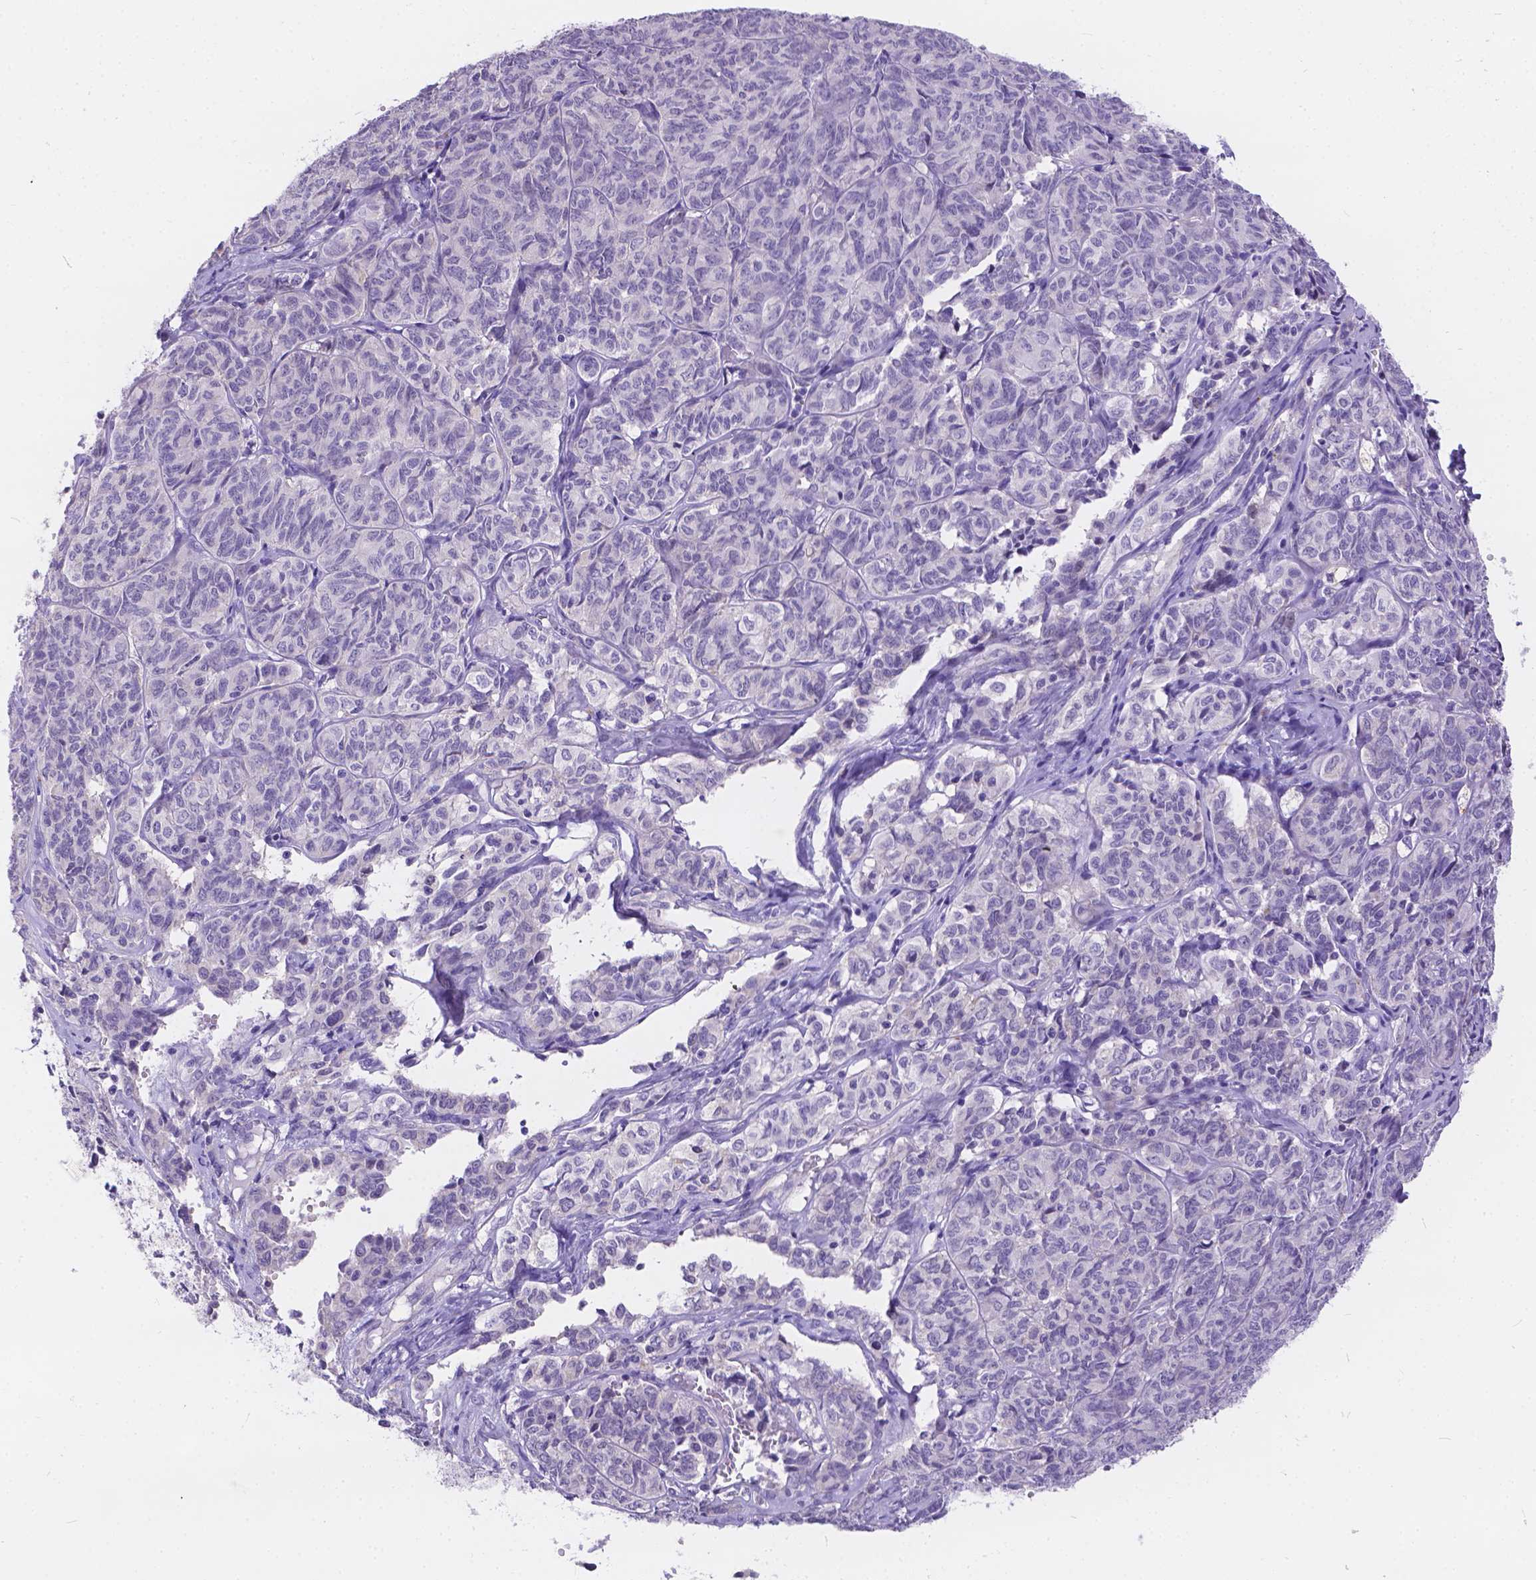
{"staining": {"intensity": "negative", "quantity": "none", "location": "none"}, "tissue": "ovarian cancer", "cell_type": "Tumor cells", "image_type": "cancer", "snomed": [{"axis": "morphology", "description": "Carcinoma, endometroid"}, {"axis": "topography", "description": "Ovary"}], "caption": "IHC image of human ovarian endometroid carcinoma stained for a protein (brown), which exhibits no staining in tumor cells. The staining is performed using DAB brown chromogen with nuclei counter-stained in using hematoxylin.", "gene": "DLEC1", "patient": {"sex": "female", "age": 80}}